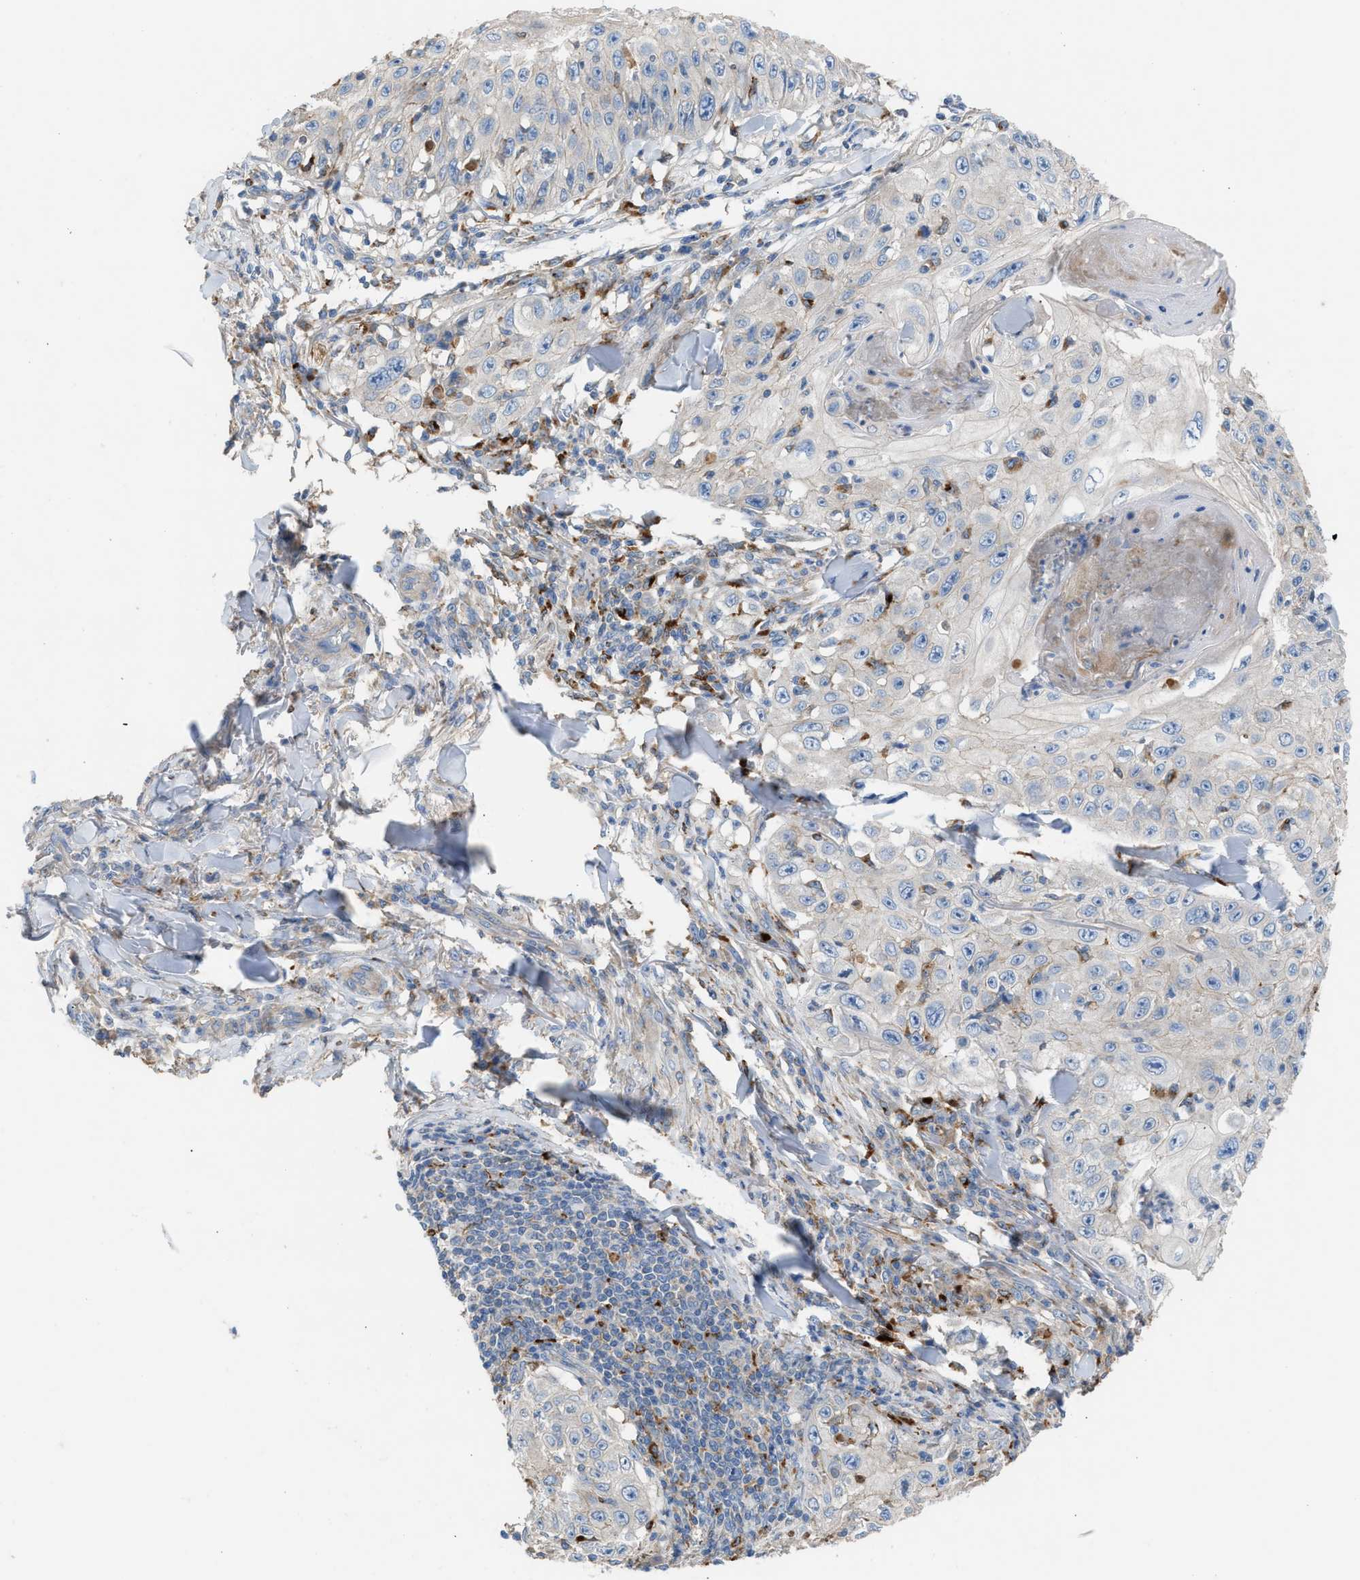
{"staining": {"intensity": "negative", "quantity": "none", "location": "none"}, "tissue": "skin cancer", "cell_type": "Tumor cells", "image_type": "cancer", "snomed": [{"axis": "morphology", "description": "Squamous cell carcinoma, NOS"}, {"axis": "topography", "description": "Skin"}], "caption": "DAB (3,3'-diaminobenzidine) immunohistochemical staining of human skin cancer (squamous cell carcinoma) demonstrates no significant positivity in tumor cells.", "gene": "AOAH", "patient": {"sex": "male", "age": 86}}